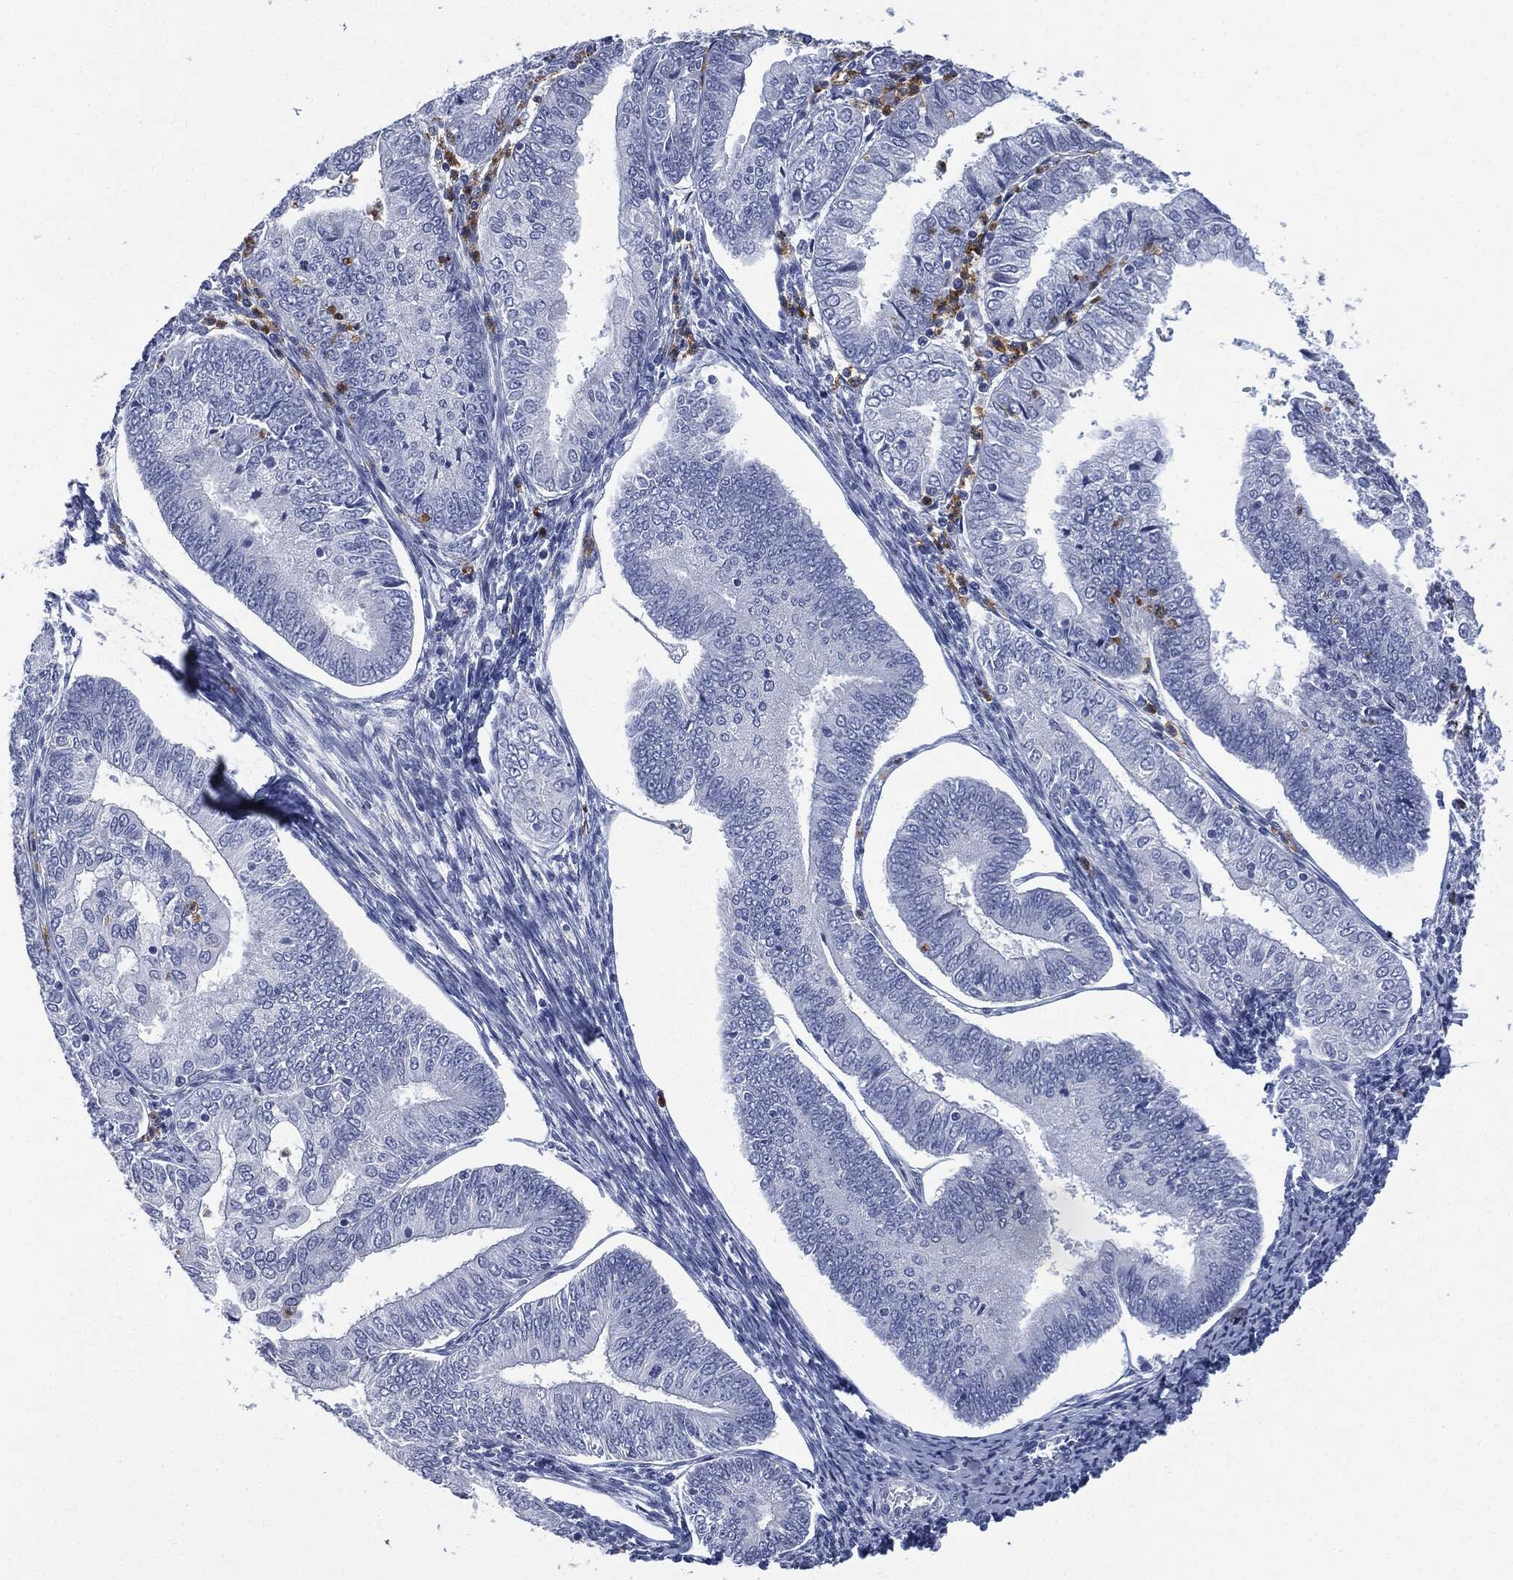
{"staining": {"intensity": "negative", "quantity": "none", "location": "none"}, "tissue": "endometrial cancer", "cell_type": "Tumor cells", "image_type": "cancer", "snomed": [{"axis": "morphology", "description": "Adenocarcinoma, NOS"}, {"axis": "topography", "description": "Endometrium"}], "caption": "IHC of endometrial cancer shows no staining in tumor cells.", "gene": "CEACAM8", "patient": {"sex": "female", "age": 56}}